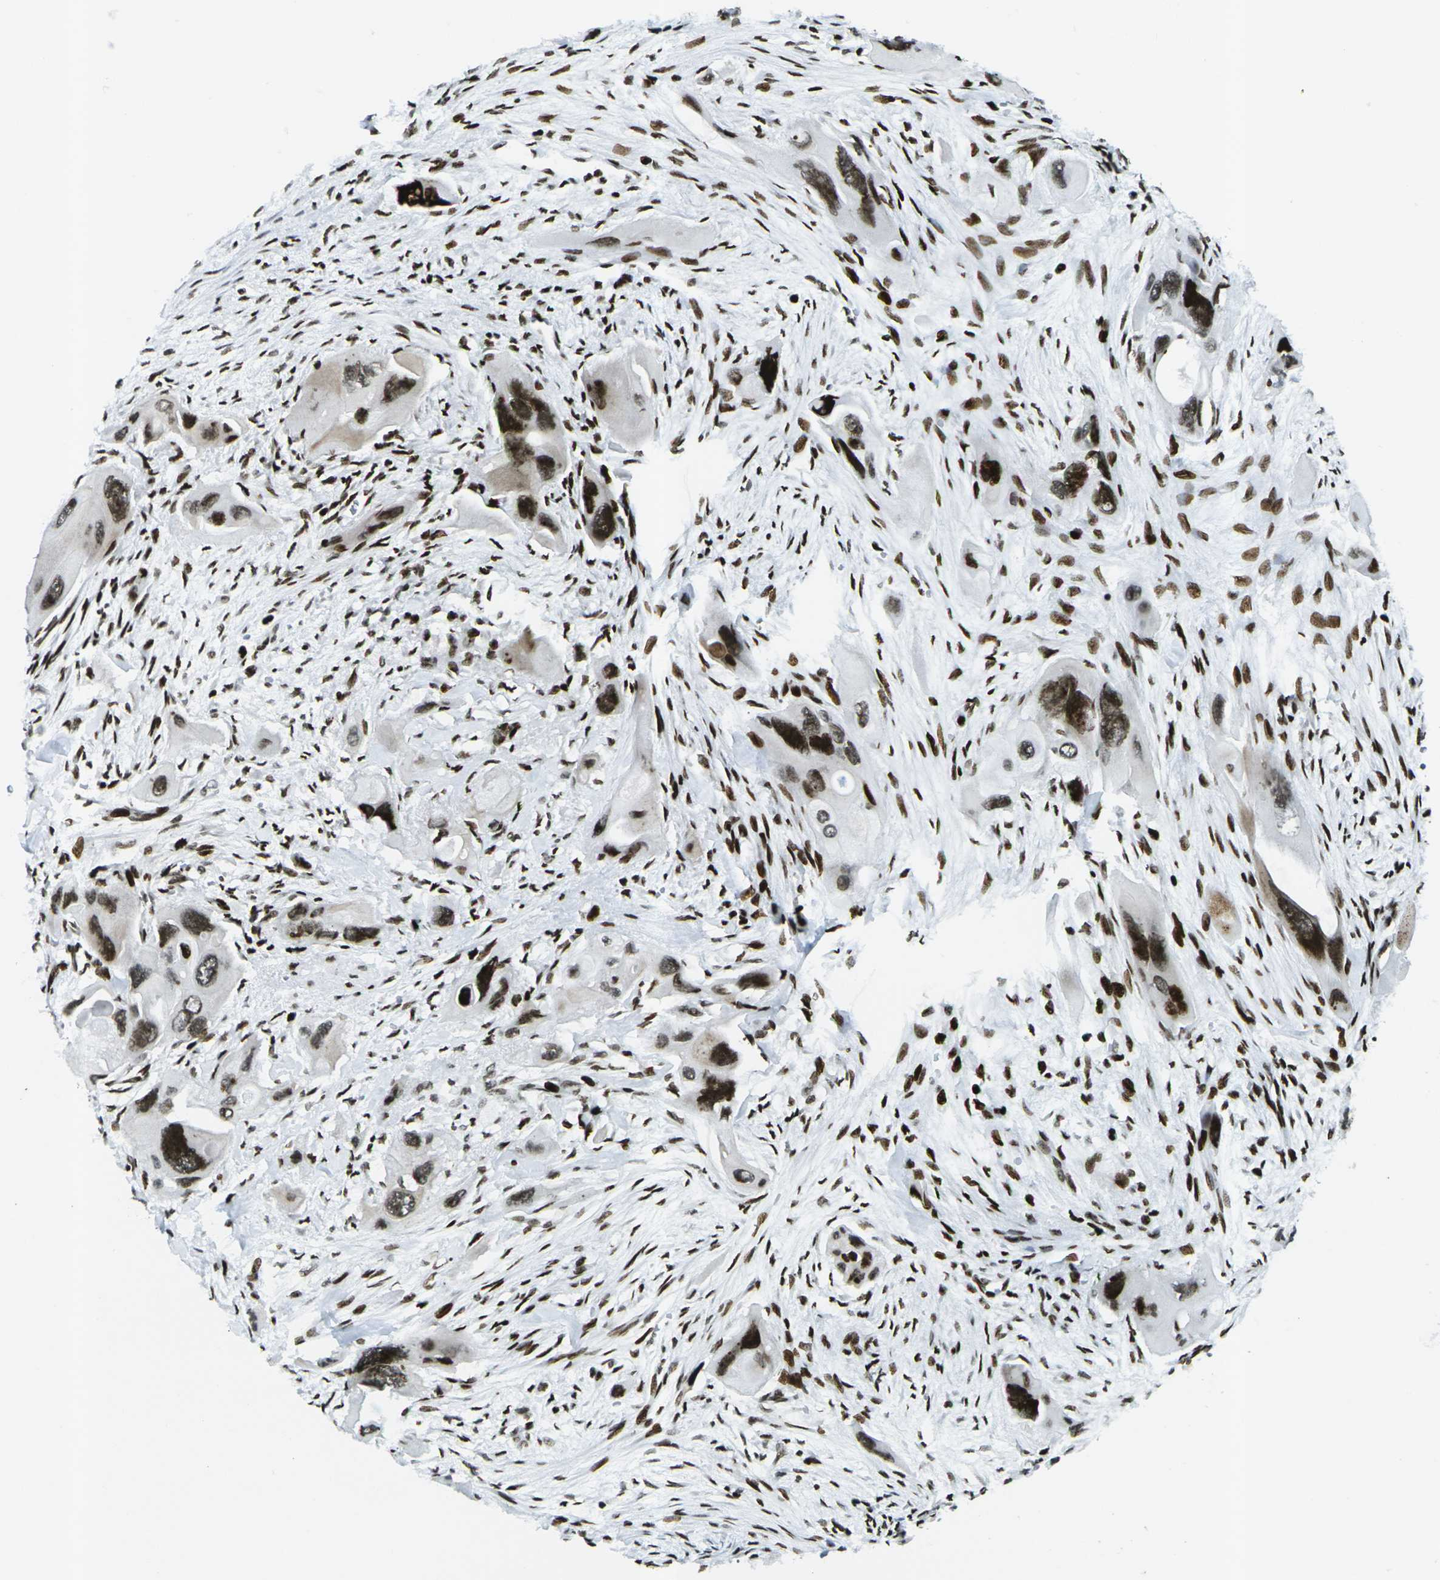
{"staining": {"intensity": "strong", "quantity": ">75%", "location": "nuclear"}, "tissue": "pancreatic cancer", "cell_type": "Tumor cells", "image_type": "cancer", "snomed": [{"axis": "morphology", "description": "Adenocarcinoma, NOS"}, {"axis": "topography", "description": "Pancreas"}], "caption": "Strong nuclear expression is present in about >75% of tumor cells in pancreatic adenocarcinoma.", "gene": "H3-3A", "patient": {"sex": "male", "age": 73}}